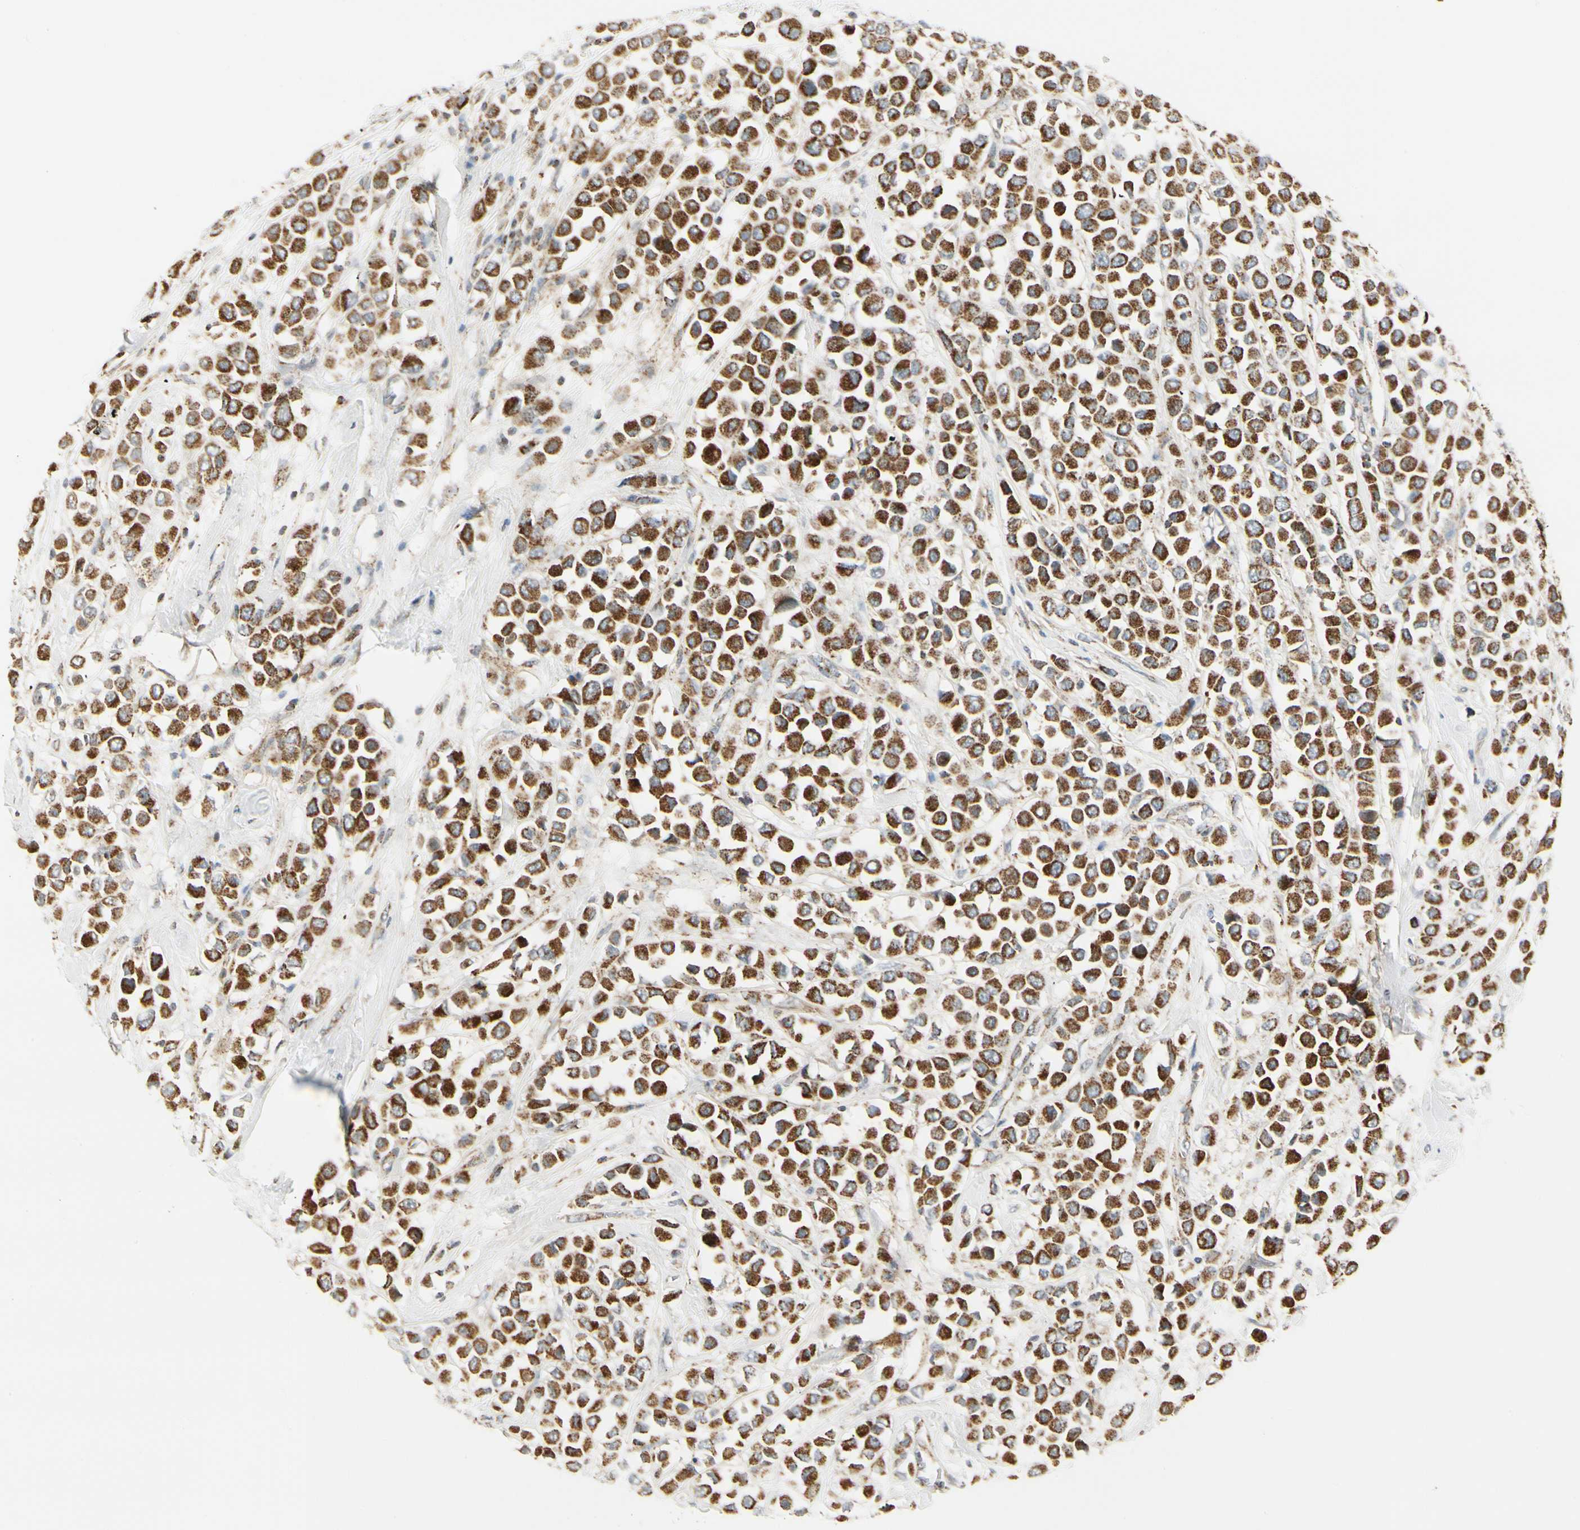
{"staining": {"intensity": "strong", "quantity": ">75%", "location": "cytoplasmic/membranous"}, "tissue": "breast cancer", "cell_type": "Tumor cells", "image_type": "cancer", "snomed": [{"axis": "morphology", "description": "Duct carcinoma"}, {"axis": "topography", "description": "Breast"}], "caption": "Invasive ductal carcinoma (breast) stained for a protein (brown) displays strong cytoplasmic/membranous positive staining in about >75% of tumor cells.", "gene": "ANKS6", "patient": {"sex": "female", "age": 61}}